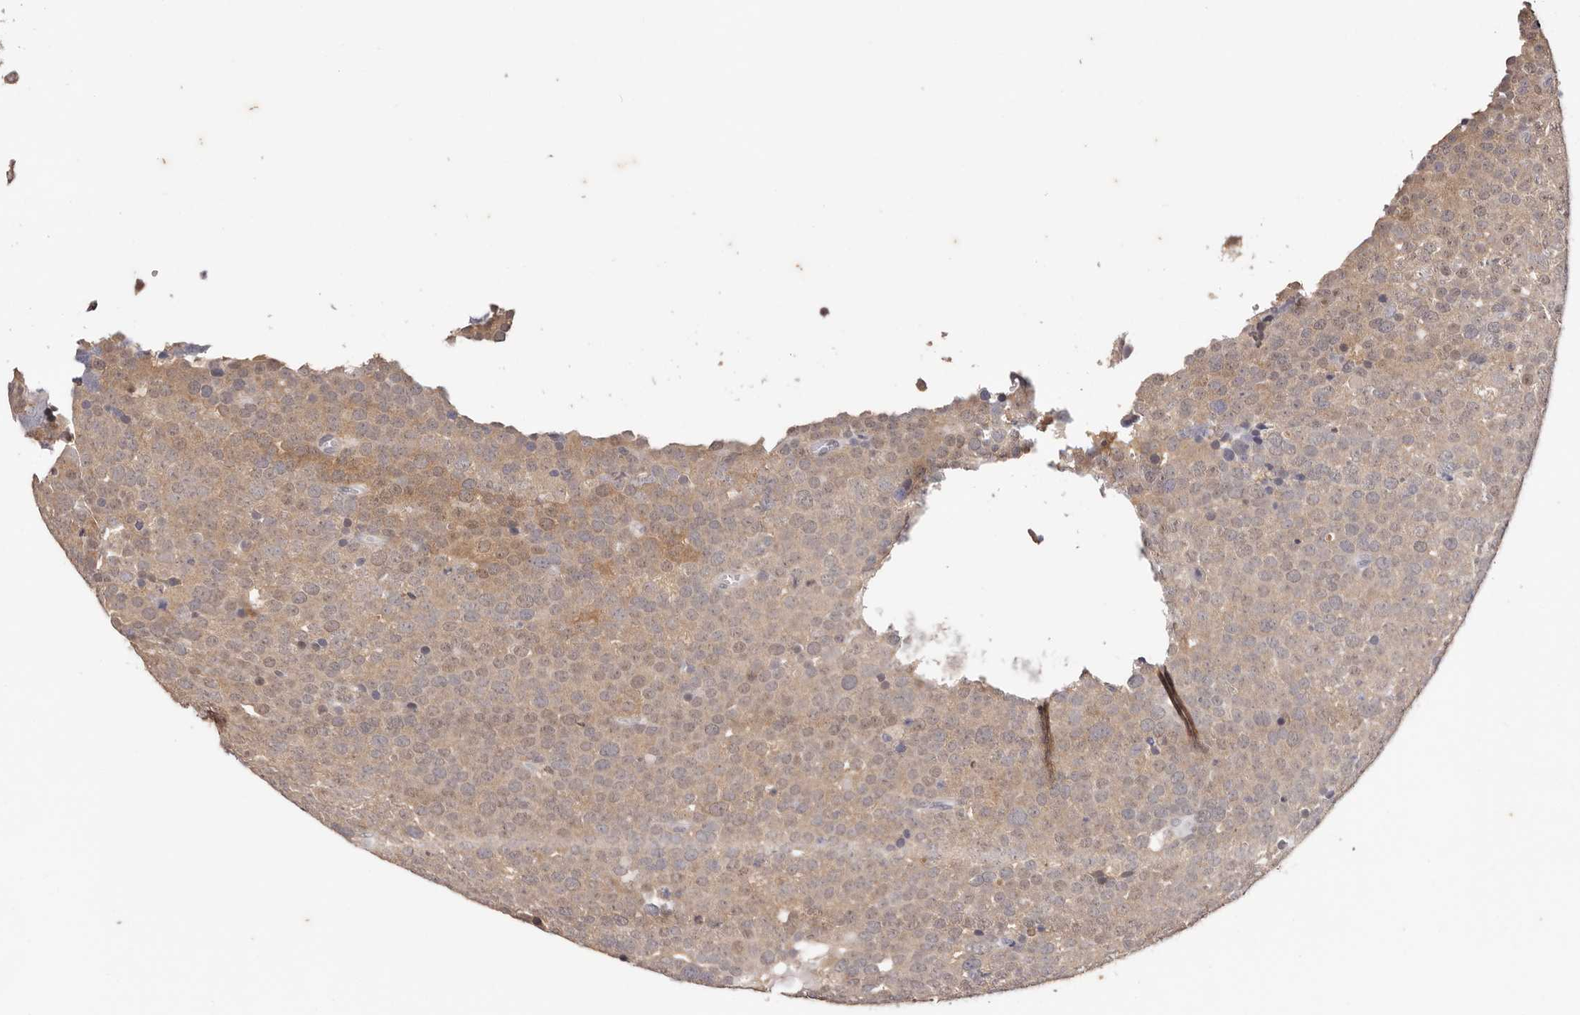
{"staining": {"intensity": "weak", "quantity": ">75%", "location": "cytoplasmic/membranous"}, "tissue": "testis cancer", "cell_type": "Tumor cells", "image_type": "cancer", "snomed": [{"axis": "morphology", "description": "Seminoma, NOS"}, {"axis": "topography", "description": "Testis"}], "caption": "Seminoma (testis) tissue demonstrates weak cytoplasmic/membranous expression in approximately >75% of tumor cells, visualized by immunohistochemistry.", "gene": "TYW3", "patient": {"sex": "male", "age": 71}}